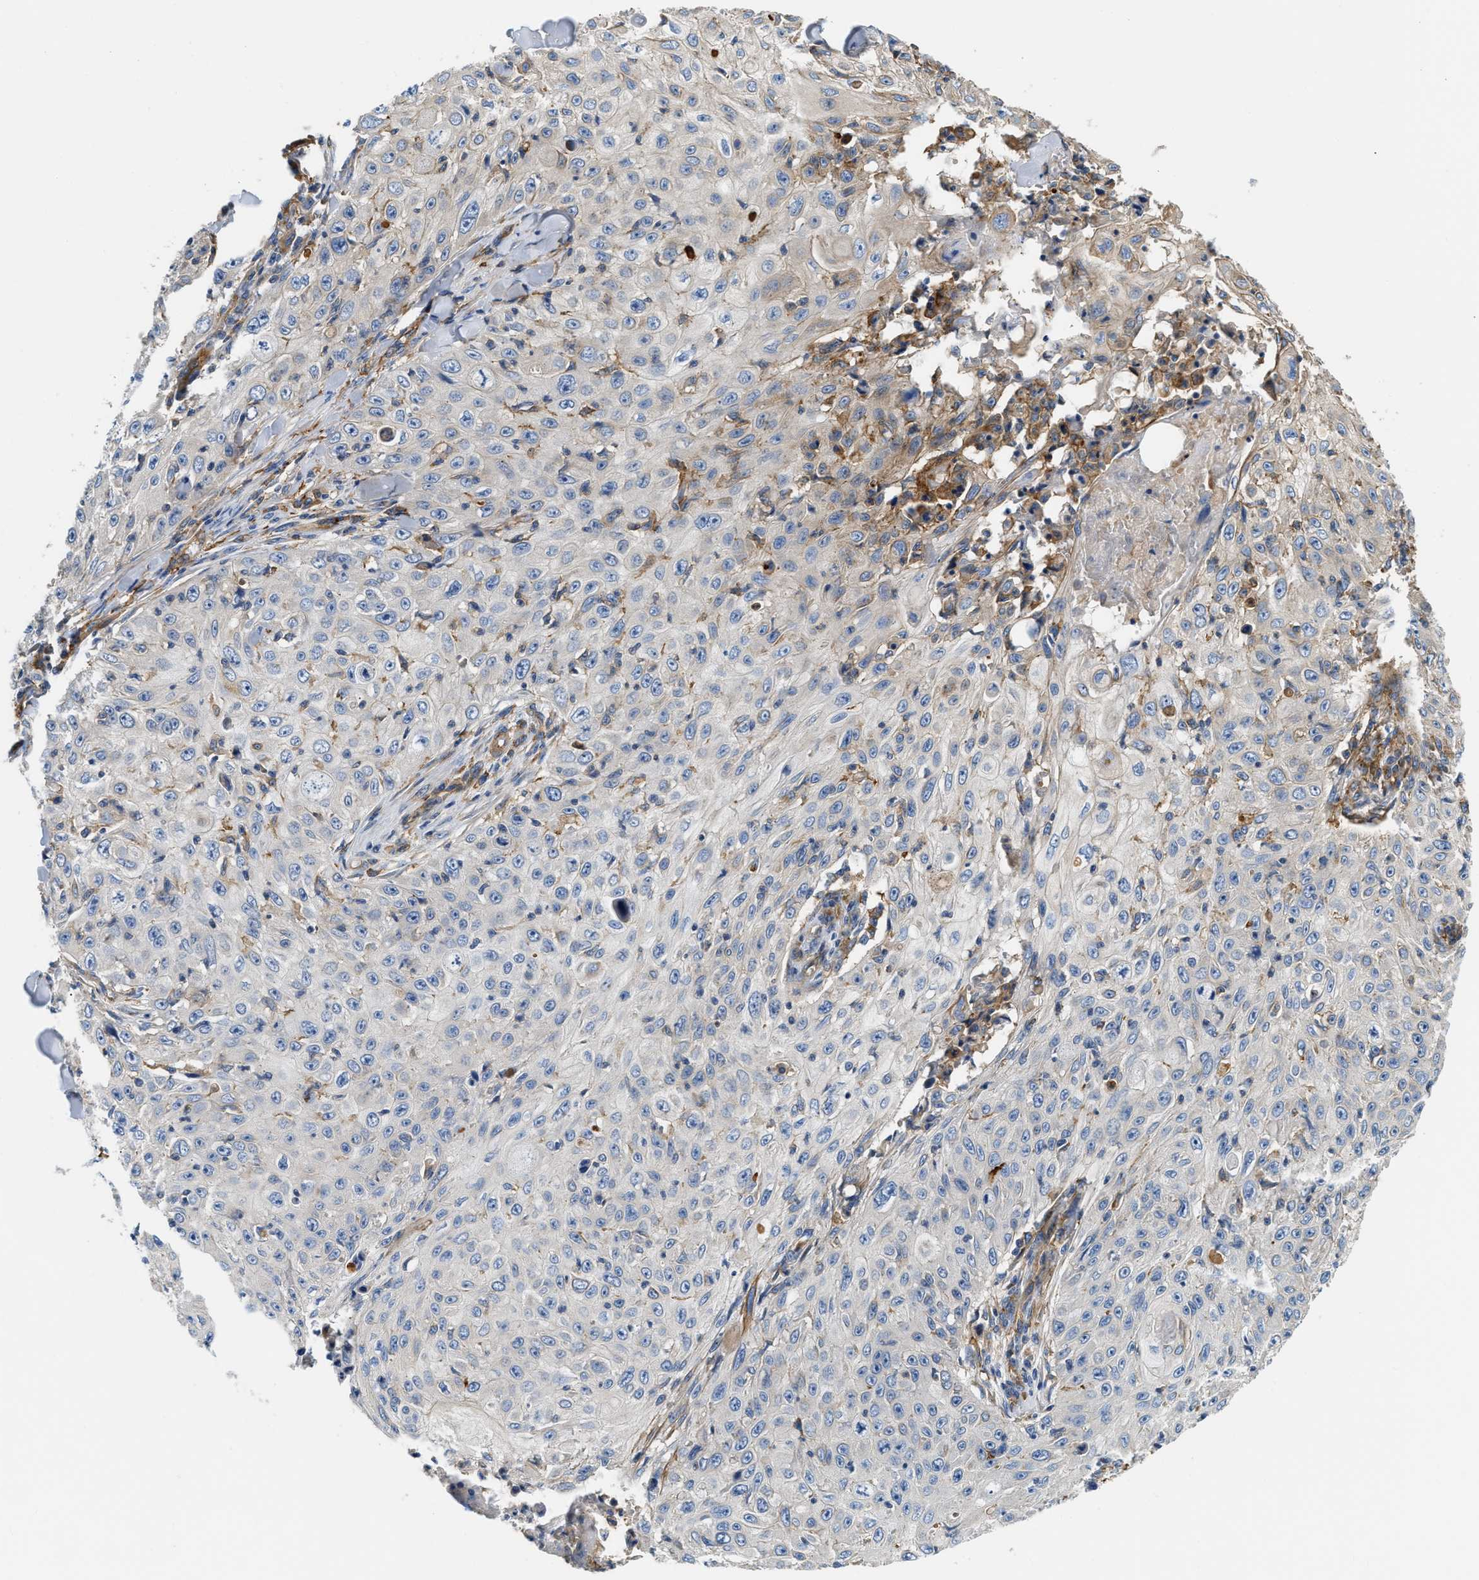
{"staining": {"intensity": "negative", "quantity": "none", "location": "none"}, "tissue": "skin cancer", "cell_type": "Tumor cells", "image_type": "cancer", "snomed": [{"axis": "morphology", "description": "Squamous cell carcinoma, NOS"}, {"axis": "topography", "description": "Skin"}], "caption": "This is a micrograph of IHC staining of squamous cell carcinoma (skin), which shows no staining in tumor cells.", "gene": "NSUN7", "patient": {"sex": "male", "age": 86}}